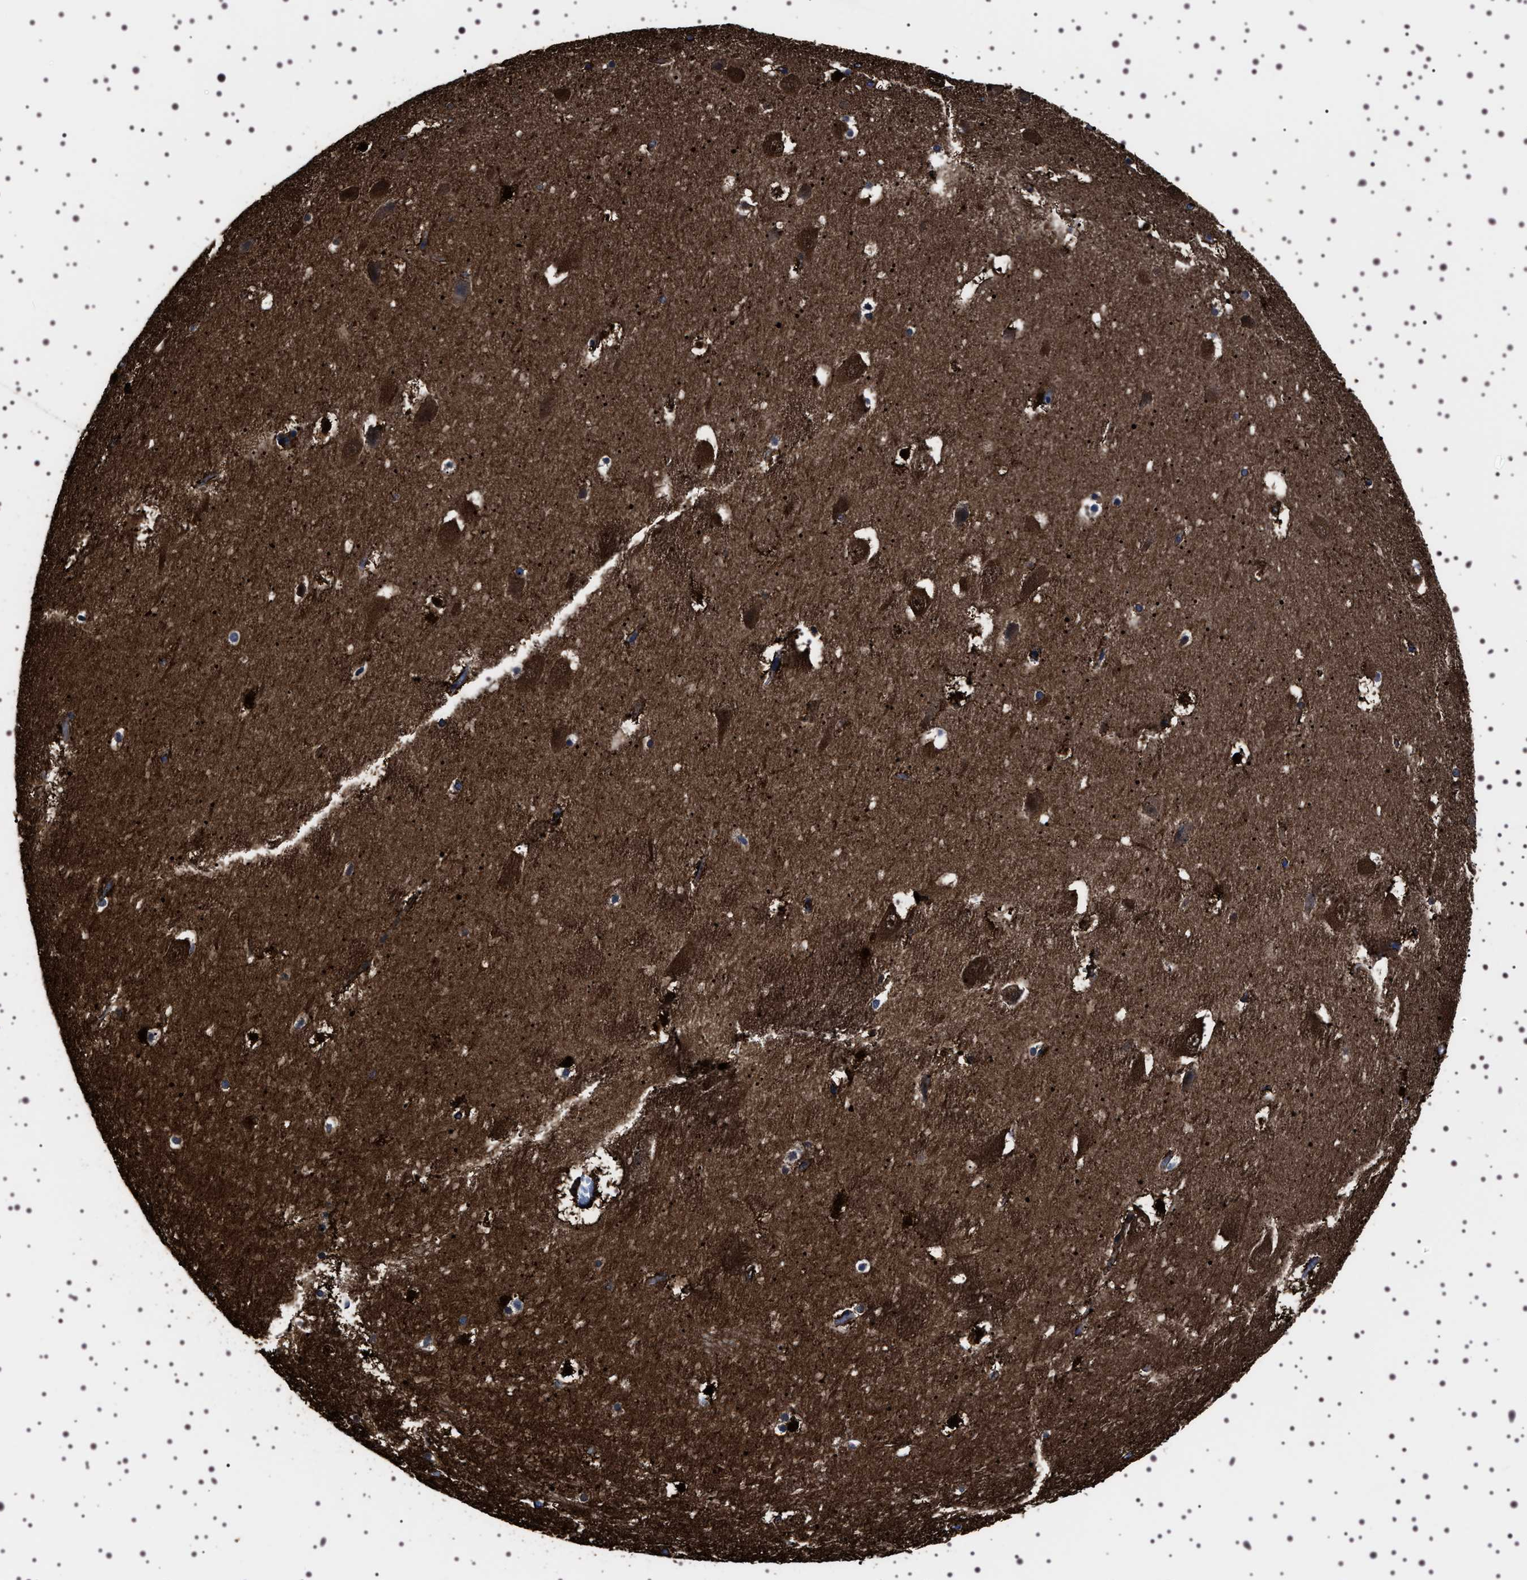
{"staining": {"intensity": "strong", "quantity": "<25%", "location": "cytoplasmic/membranous,nuclear"}, "tissue": "hippocampus", "cell_type": "Glial cells", "image_type": "normal", "snomed": [{"axis": "morphology", "description": "Normal tissue, NOS"}, {"axis": "topography", "description": "Hippocampus"}], "caption": "Protein expression analysis of benign hippocampus displays strong cytoplasmic/membranous,nuclear staining in about <25% of glial cells.", "gene": "WDR1", "patient": {"sex": "male", "age": 45}}